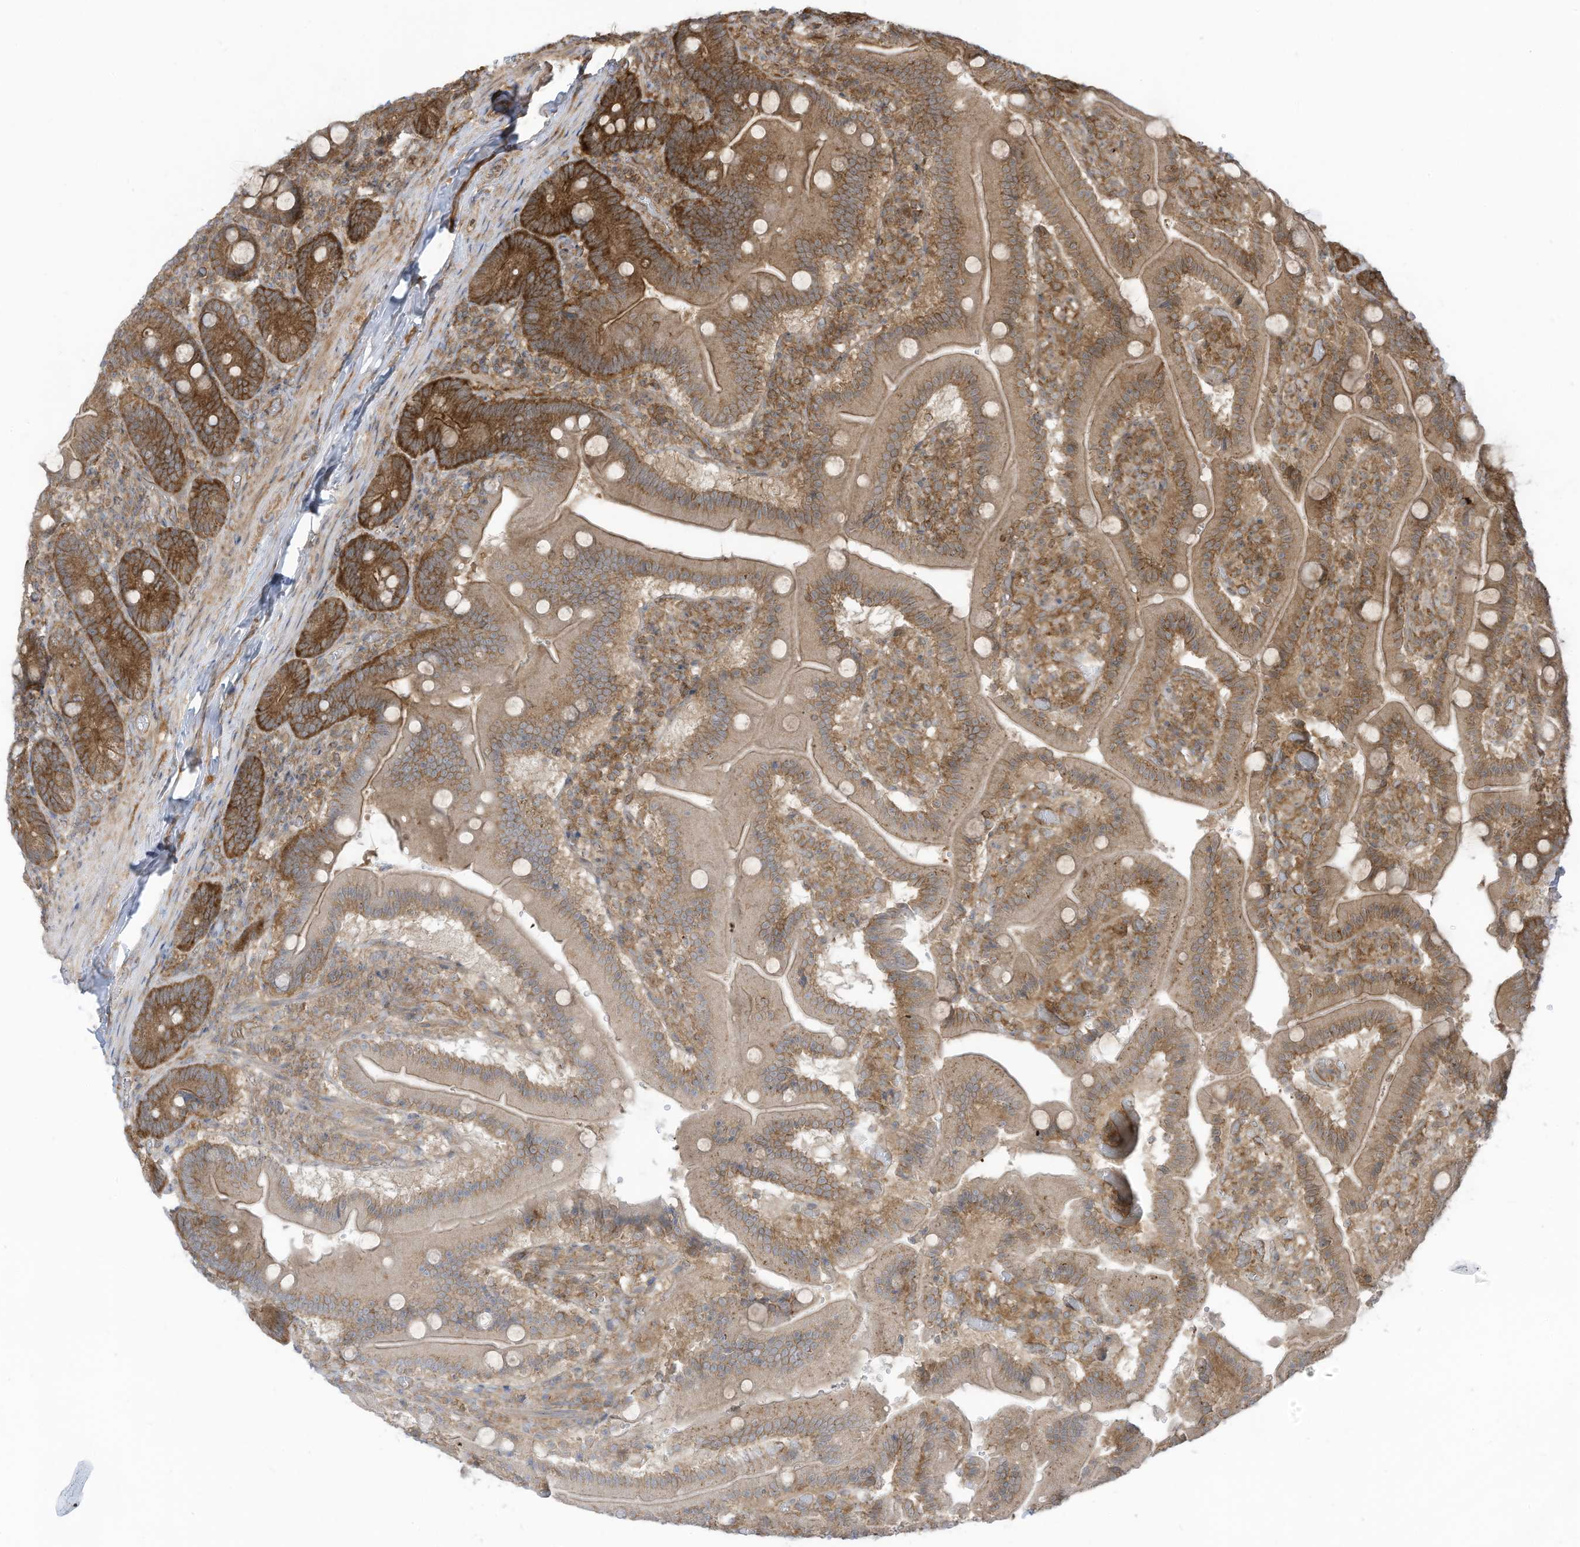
{"staining": {"intensity": "strong", "quantity": "25%-75%", "location": "cytoplasmic/membranous"}, "tissue": "duodenum", "cell_type": "Glandular cells", "image_type": "normal", "snomed": [{"axis": "morphology", "description": "Normal tissue, NOS"}, {"axis": "topography", "description": "Duodenum"}], "caption": "Approximately 25%-75% of glandular cells in benign human duodenum exhibit strong cytoplasmic/membranous protein staining as visualized by brown immunohistochemical staining.", "gene": "REPS1", "patient": {"sex": "female", "age": 62}}